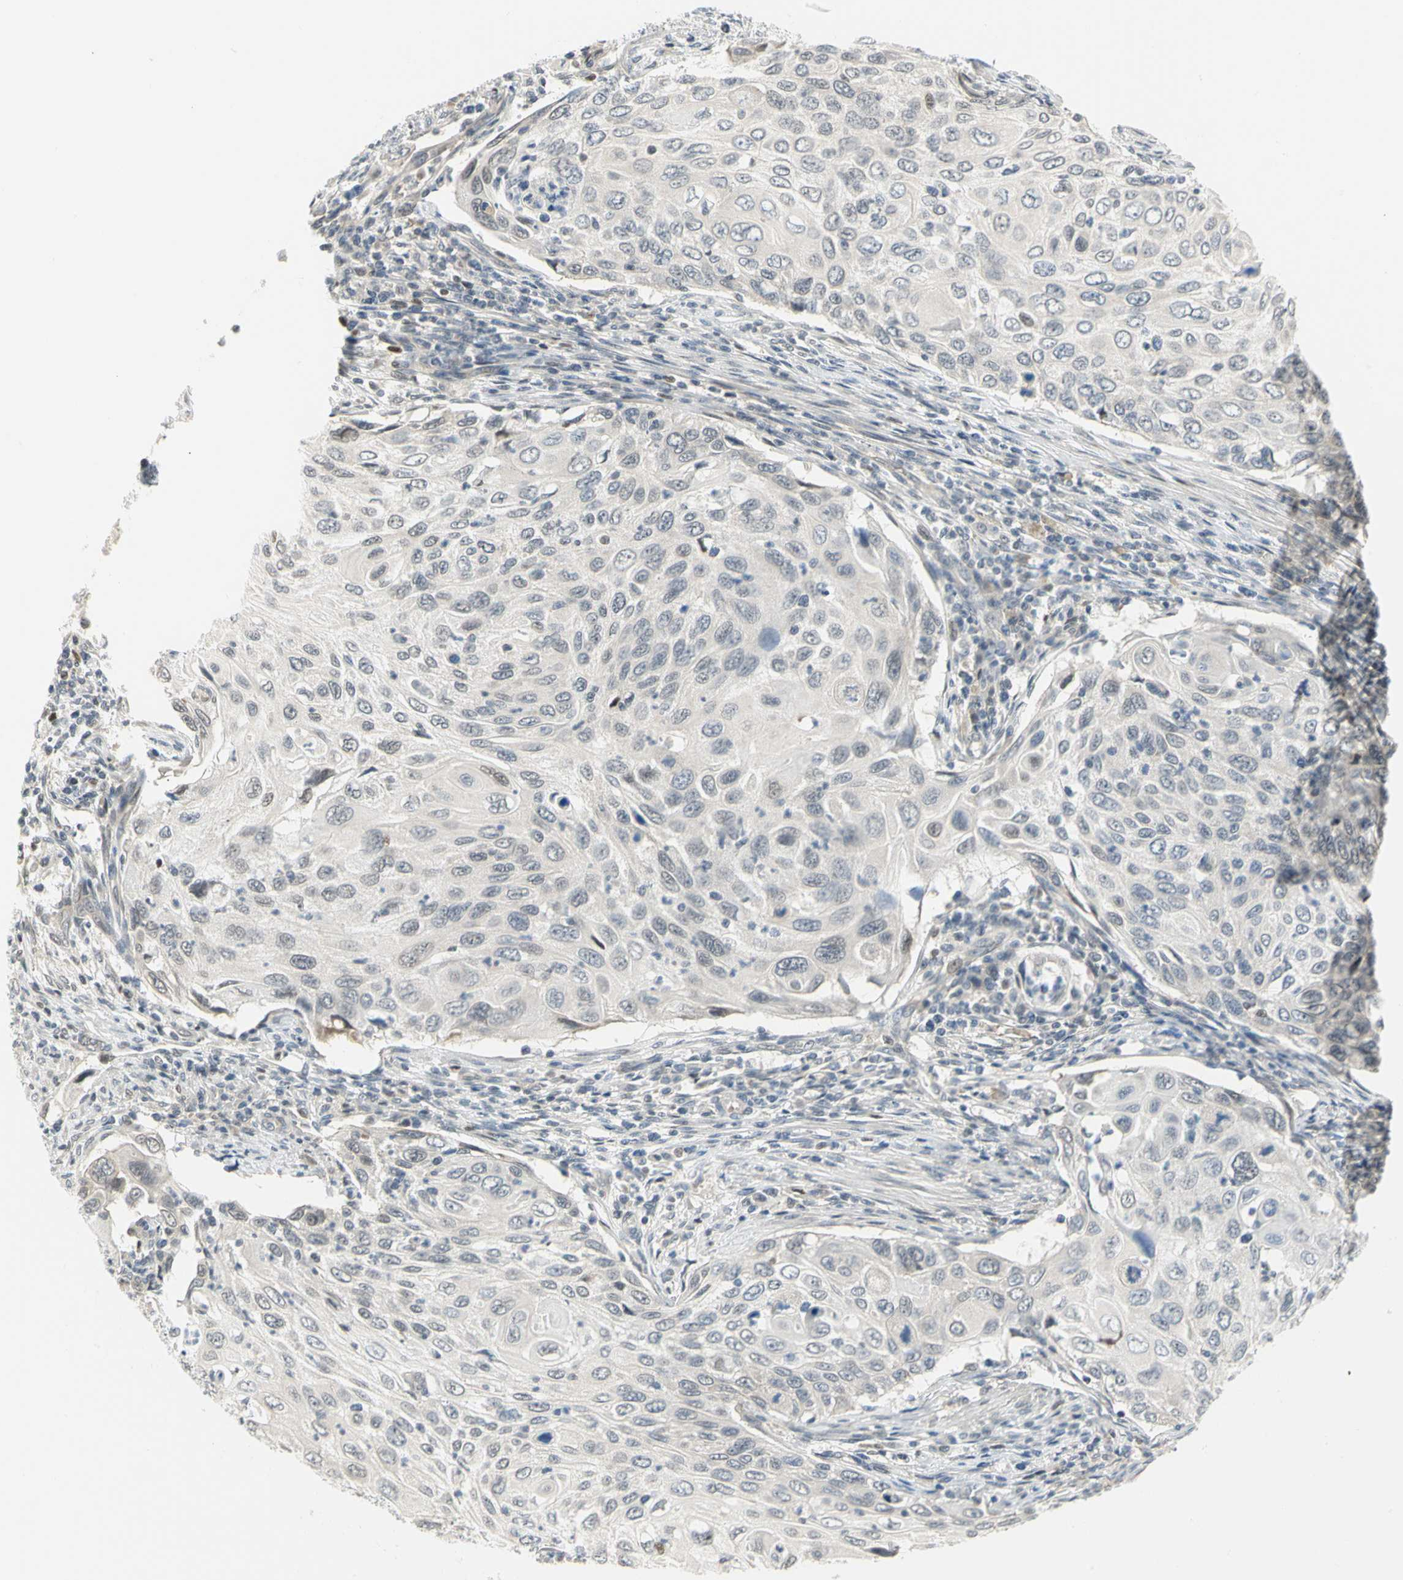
{"staining": {"intensity": "weak", "quantity": "<25%", "location": "nuclear"}, "tissue": "cervical cancer", "cell_type": "Tumor cells", "image_type": "cancer", "snomed": [{"axis": "morphology", "description": "Squamous cell carcinoma, NOS"}, {"axis": "topography", "description": "Cervix"}], "caption": "Immunohistochemistry micrograph of neoplastic tissue: cervical squamous cell carcinoma stained with DAB (3,3'-diaminobenzidine) shows no significant protein expression in tumor cells.", "gene": "IMPG2", "patient": {"sex": "female", "age": 70}}